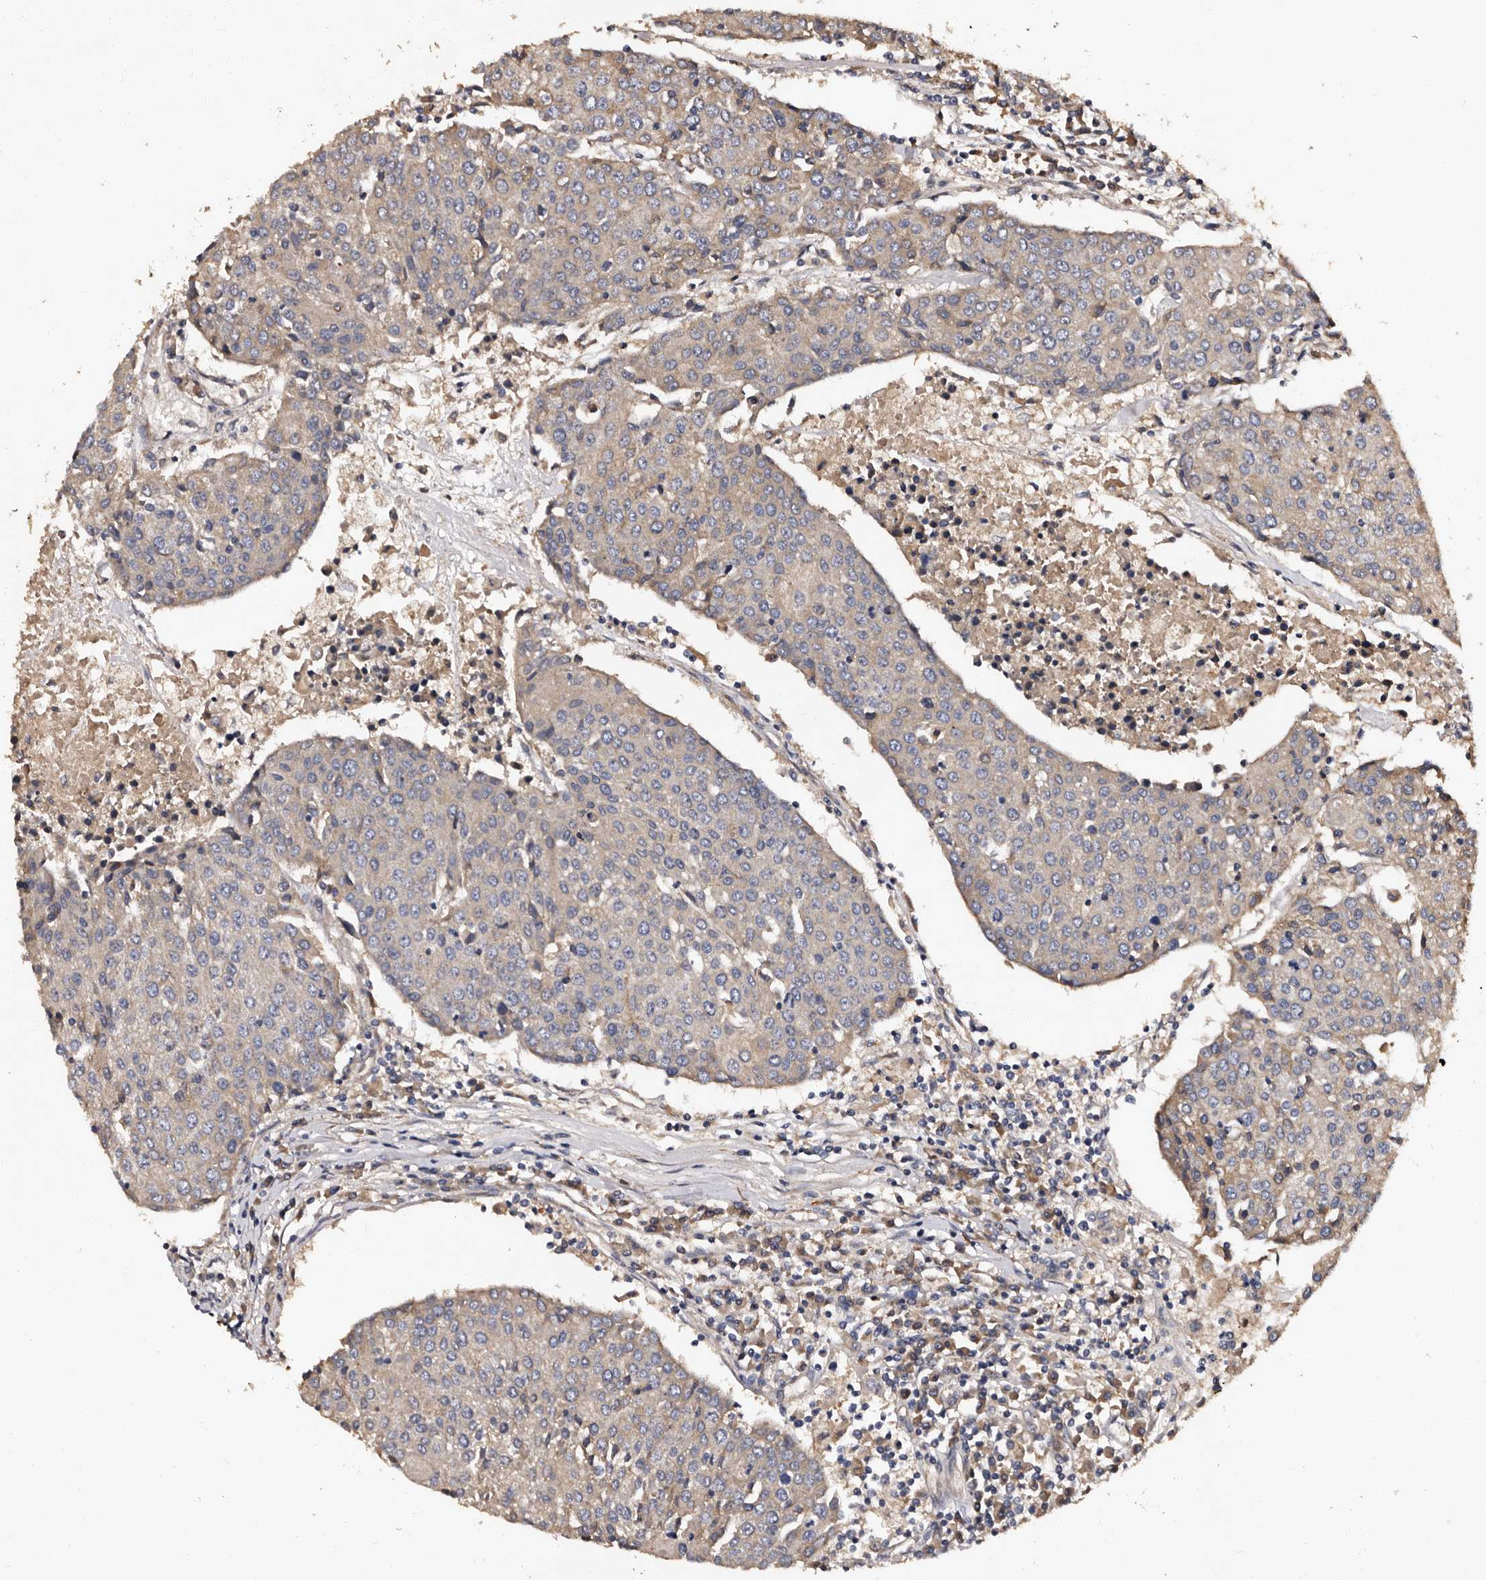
{"staining": {"intensity": "negative", "quantity": "none", "location": "none"}, "tissue": "urothelial cancer", "cell_type": "Tumor cells", "image_type": "cancer", "snomed": [{"axis": "morphology", "description": "Urothelial carcinoma, High grade"}, {"axis": "topography", "description": "Urinary bladder"}], "caption": "An immunohistochemistry photomicrograph of urothelial carcinoma (high-grade) is shown. There is no staining in tumor cells of urothelial carcinoma (high-grade). Nuclei are stained in blue.", "gene": "ADCK5", "patient": {"sex": "female", "age": 85}}